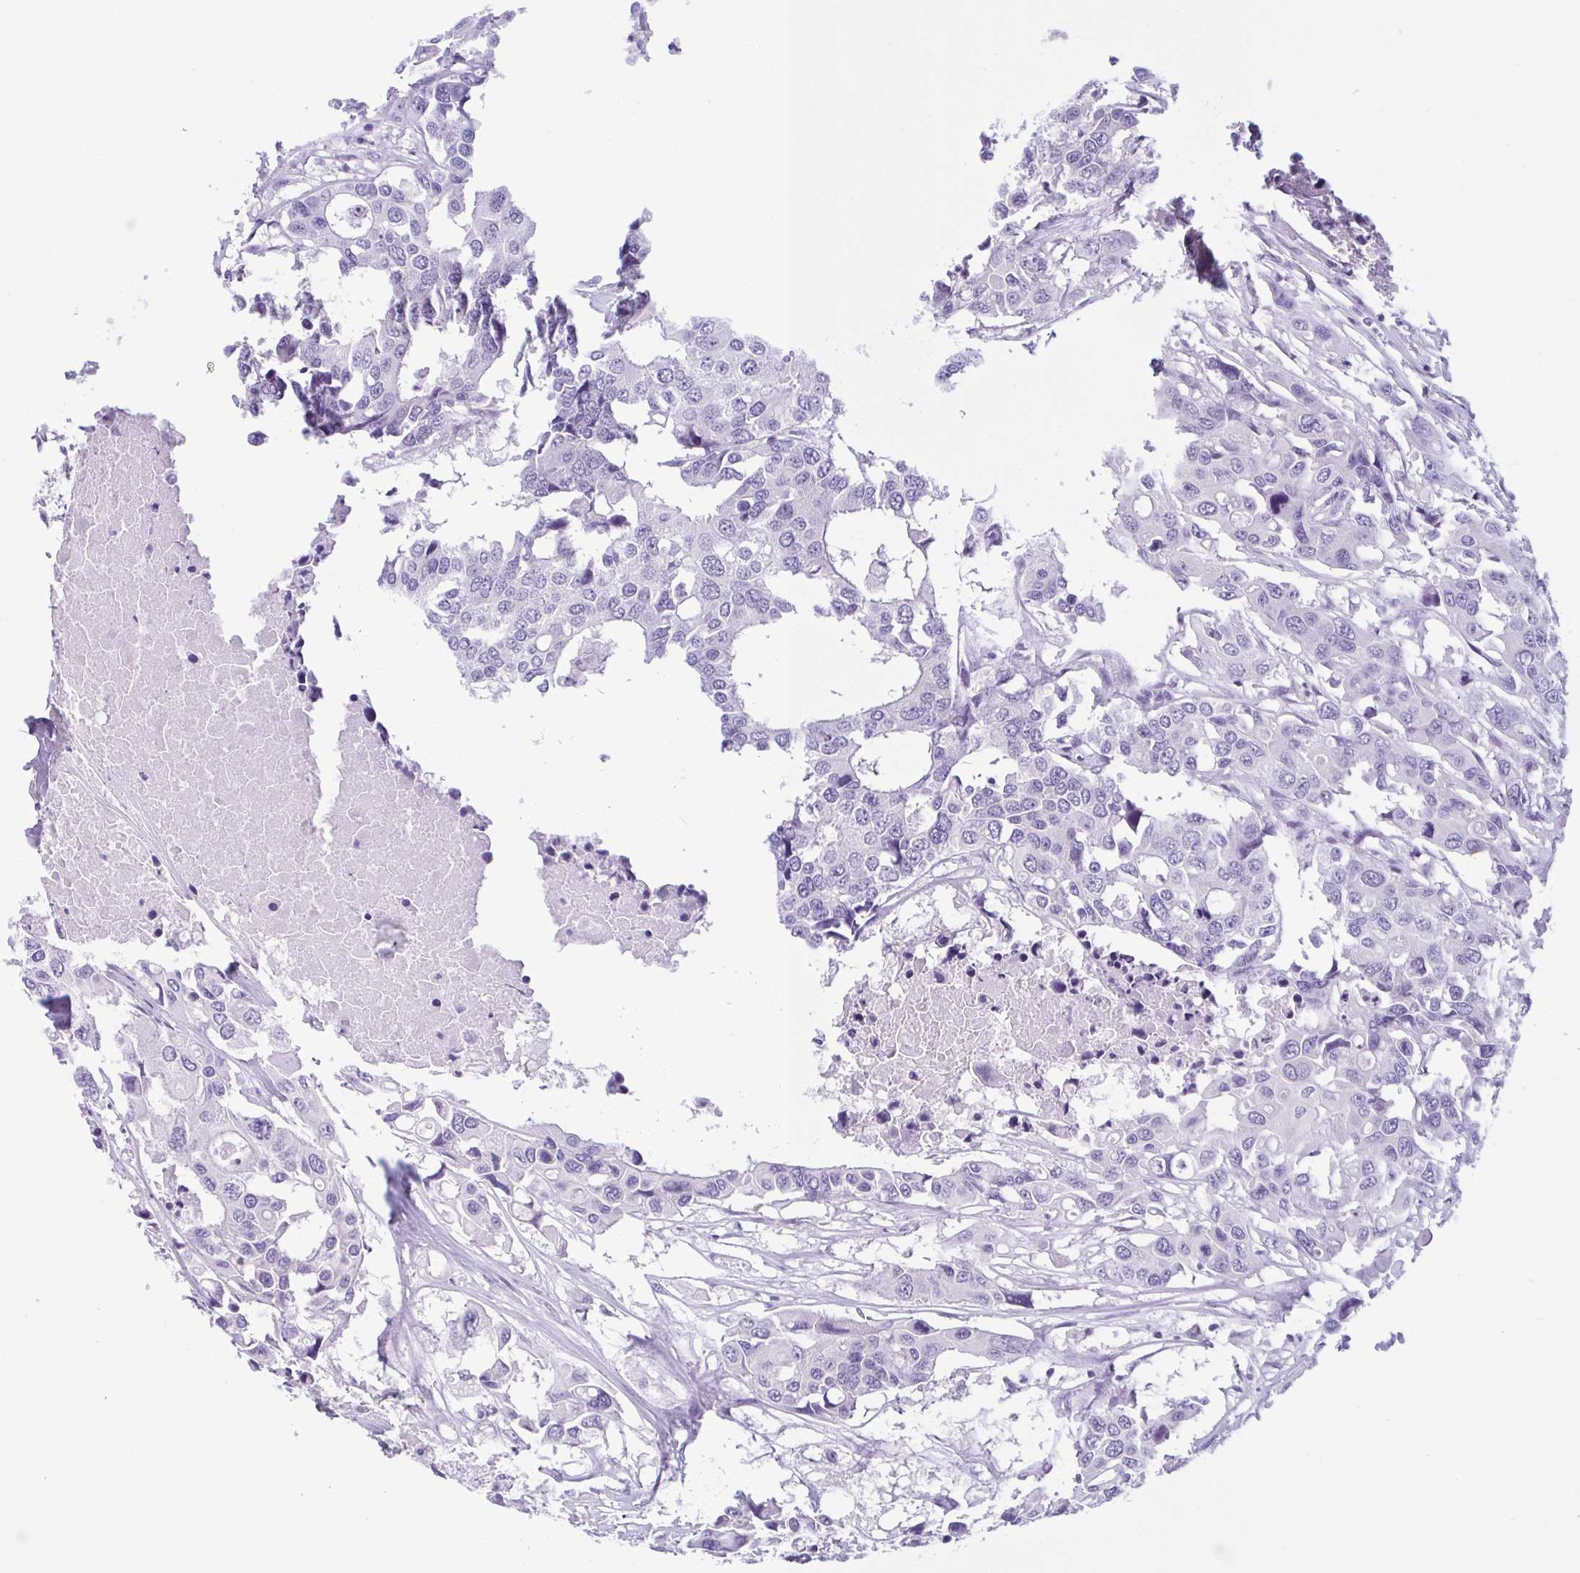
{"staining": {"intensity": "negative", "quantity": "none", "location": "none"}, "tissue": "colorectal cancer", "cell_type": "Tumor cells", "image_type": "cancer", "snomed": [{"axis": "morphology", "description": "Adenocarcinoma, NOS"}, {"axis": "topography", "description": "Colon"}], "caption": "Immunohistochemistry (IHC) histopathology image of neoplastic tissue: human colorectal adenocarcinoma stained with DAB (3,3'-diaminobenzidine) exhibits no significant protein expression in tumor cells. Brightfield microscopy of immunohistochemistry stained with DAB (3,3'-diaminobenzidine) (brown) and hematoxylin (blue), captured at high magnification.", "gene": "INAFM1", "patient": {"sex": "male", "age": 77}}